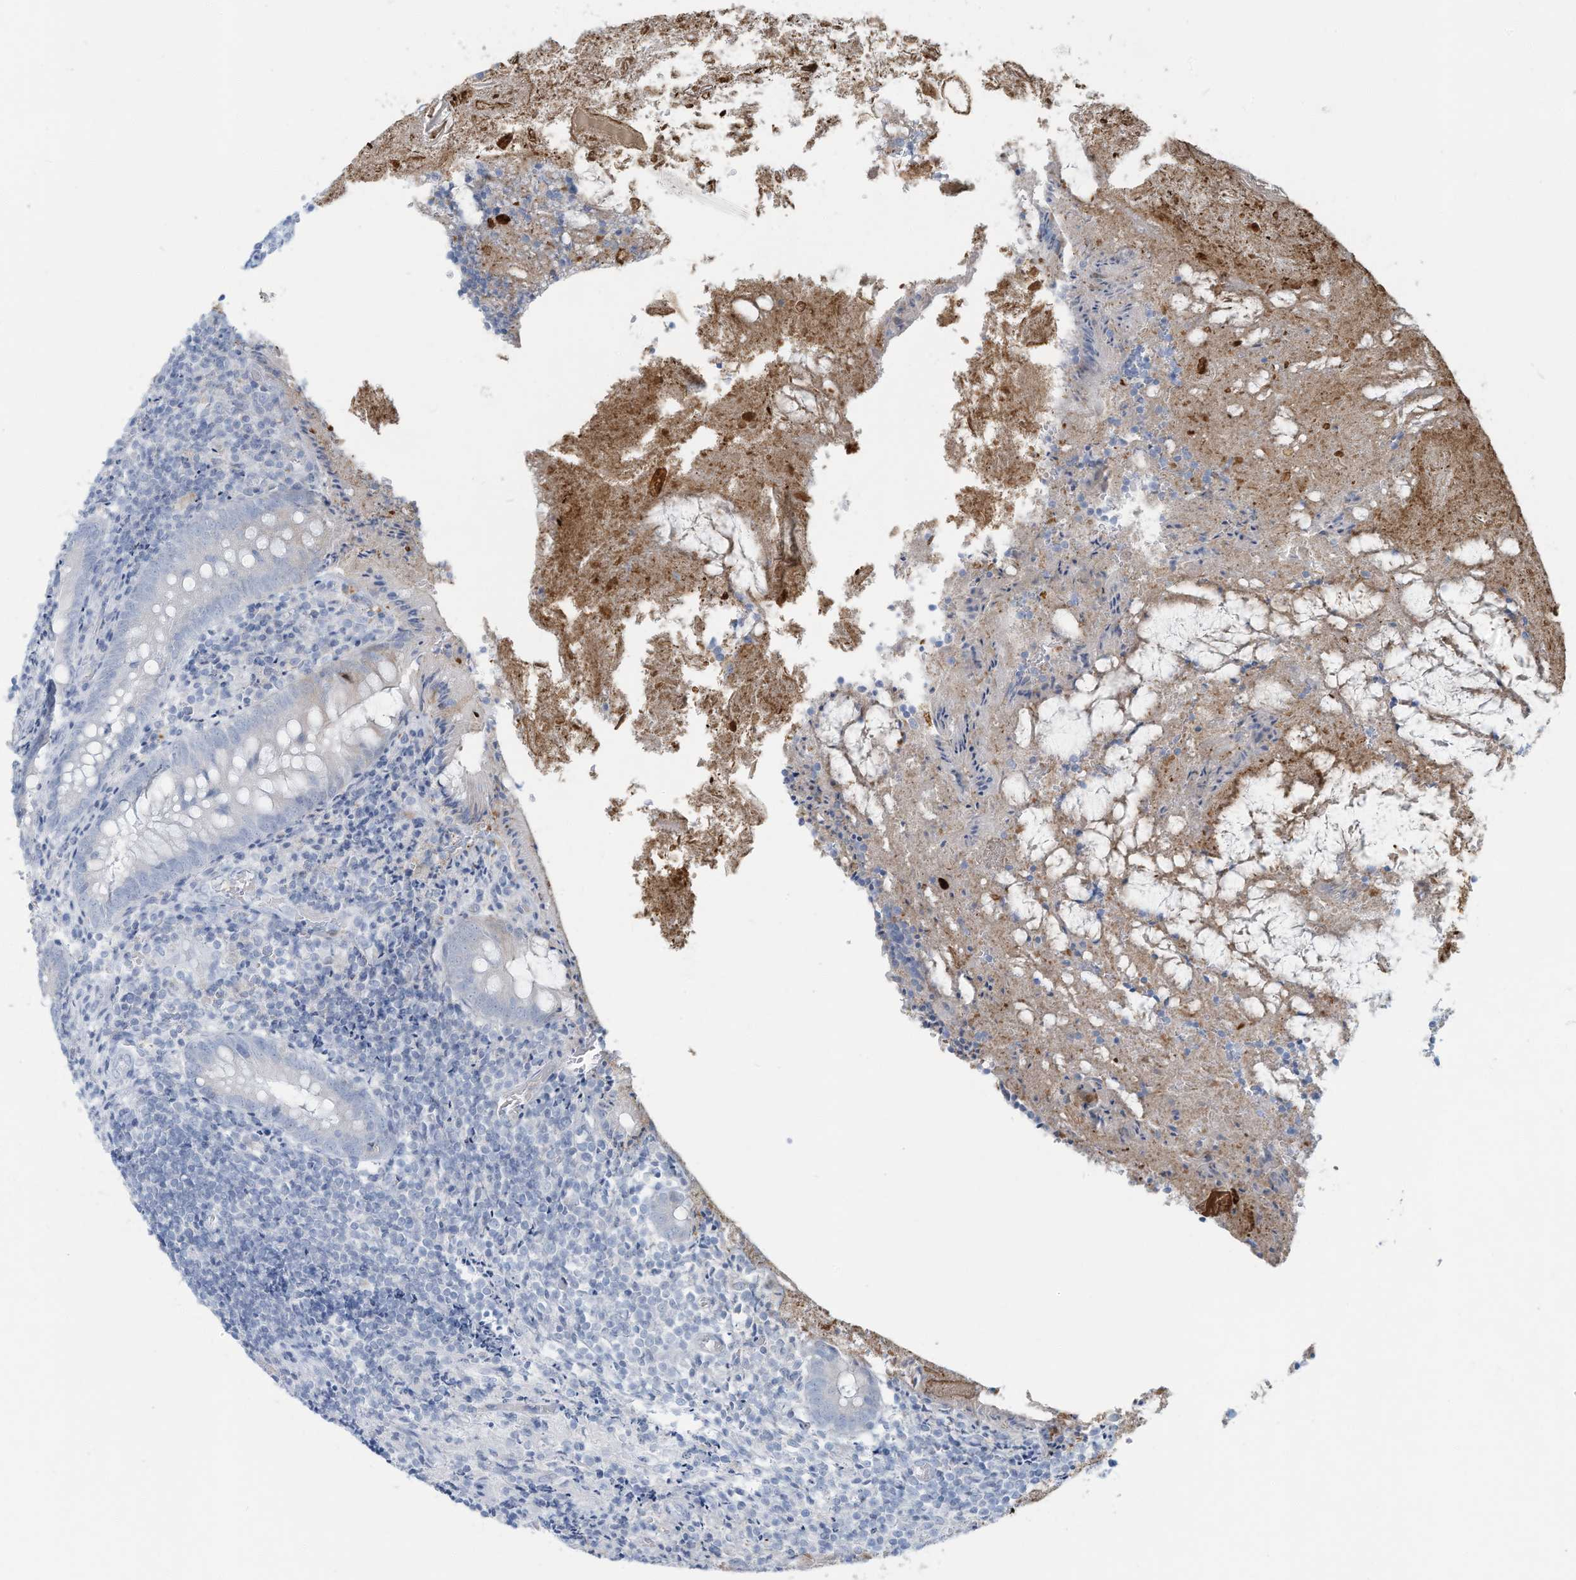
{"staining": {"intensity": "moderate", "quantity": "25%-75%", "location": "cytoplasmic/membranous,nuclear"}, "tissue": "appendix", "cell_type": "Glandular cells", "image_type": "normal", "snomed": [{"axis": "morphology", "description": "Normal tissue, NOS"}, {"axis": "topography", "description": "Appendix"}], "caption": "Appendix stained with IHC reveals moderate cytoplasmic/membranous,nuclear positivity in approximately 25%-75% of glandular cells.", "gene": "ERI2", "patient": {"sex": "female", "age": 17}}